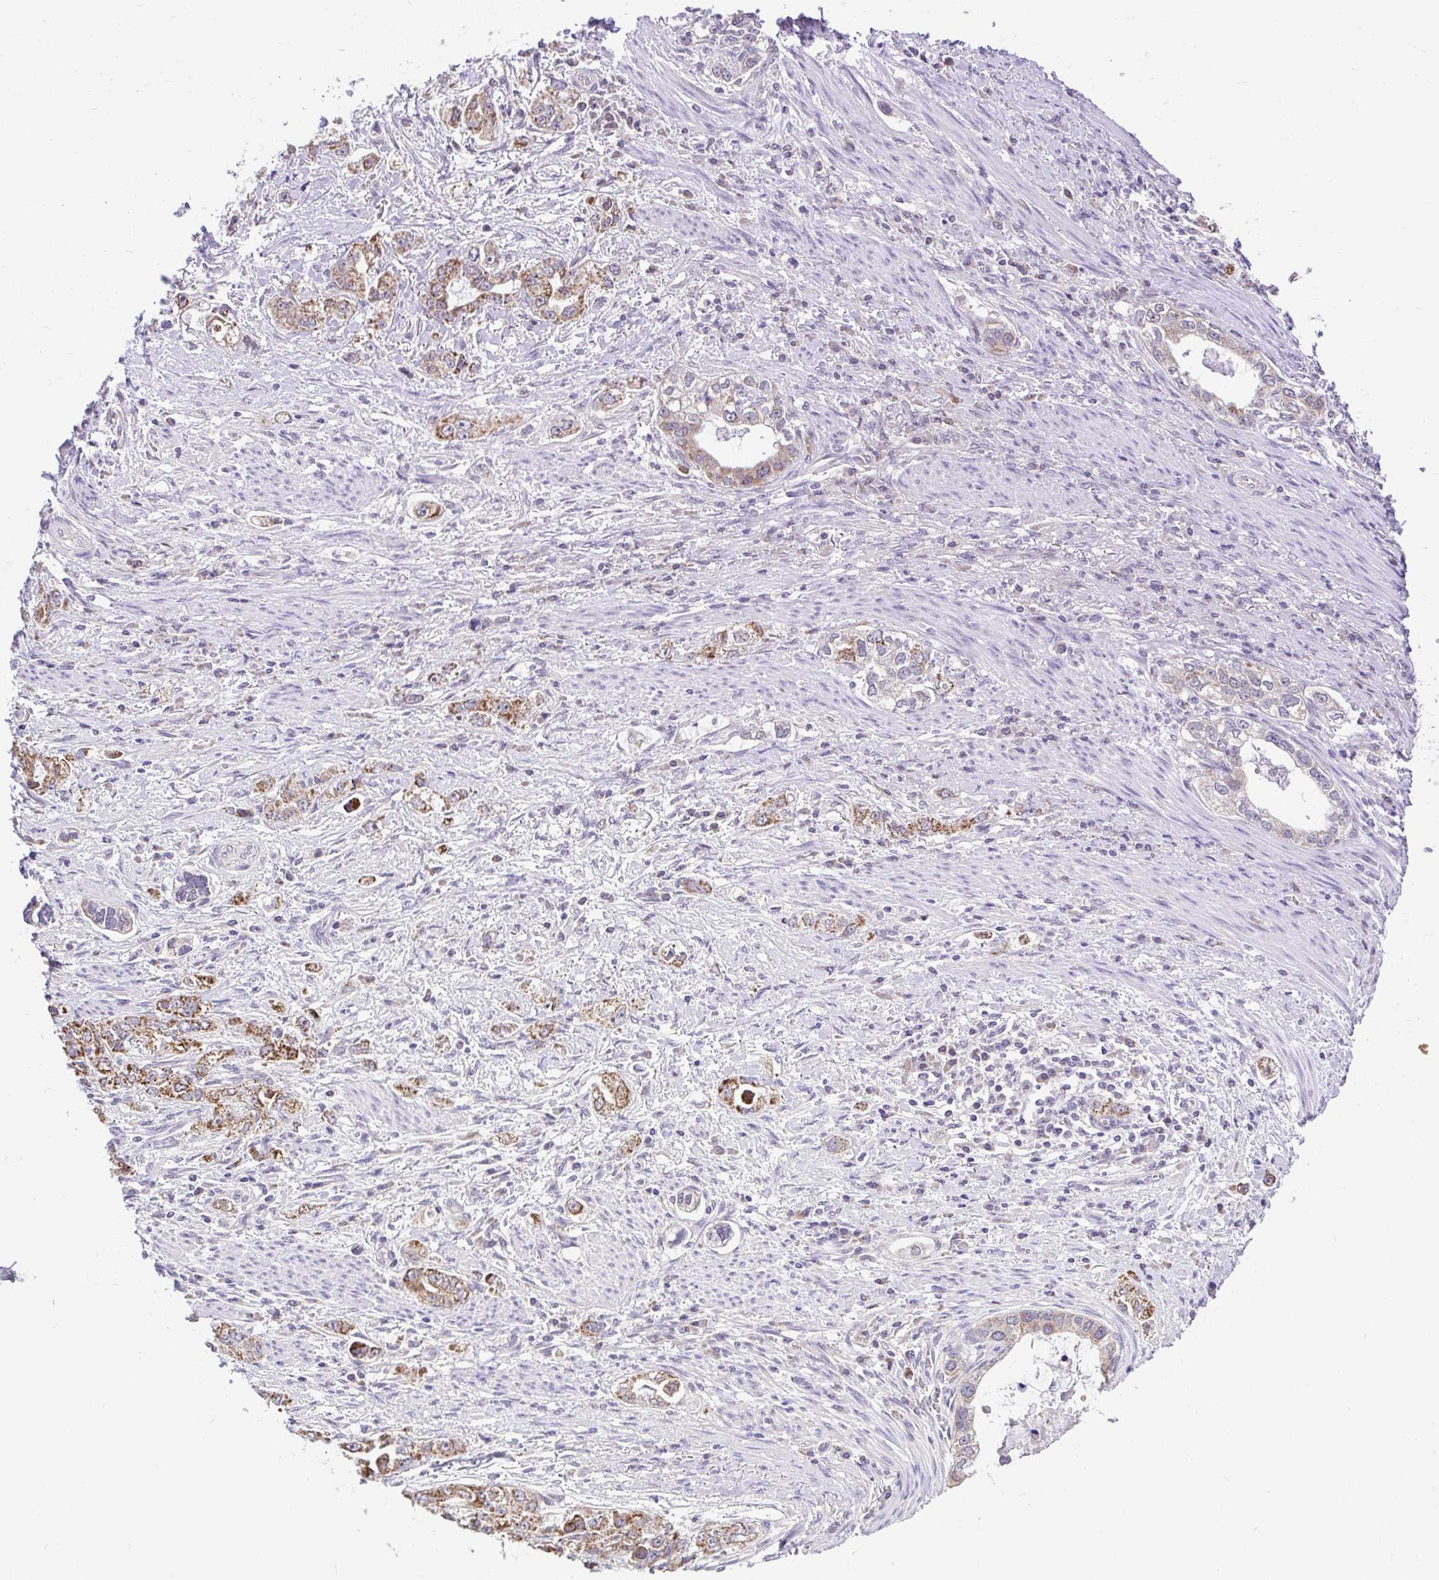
{"staining": {"intensity": "moderate", "quantity": "25%-75%", "location": "cytoplasmic/membranous"}, "tissue": "stomach cancer", "cell_type": "Tumor cells", "image_type": "cancer", "snomed": [{"axis": "morphology", "description": "Adenocarcinoma, NOS"}, {"axis": "topography", "description": "Stomach, lower"}], "caption": "Adenocarcinoma (stomach) stained with immunohistochemistry exhibits moderate cytoplasmic/membranous expression in approximately 25%-75% of tumor cells.", "gene": "PYCR2", "patient": {"sex": "female", "age": 93}}